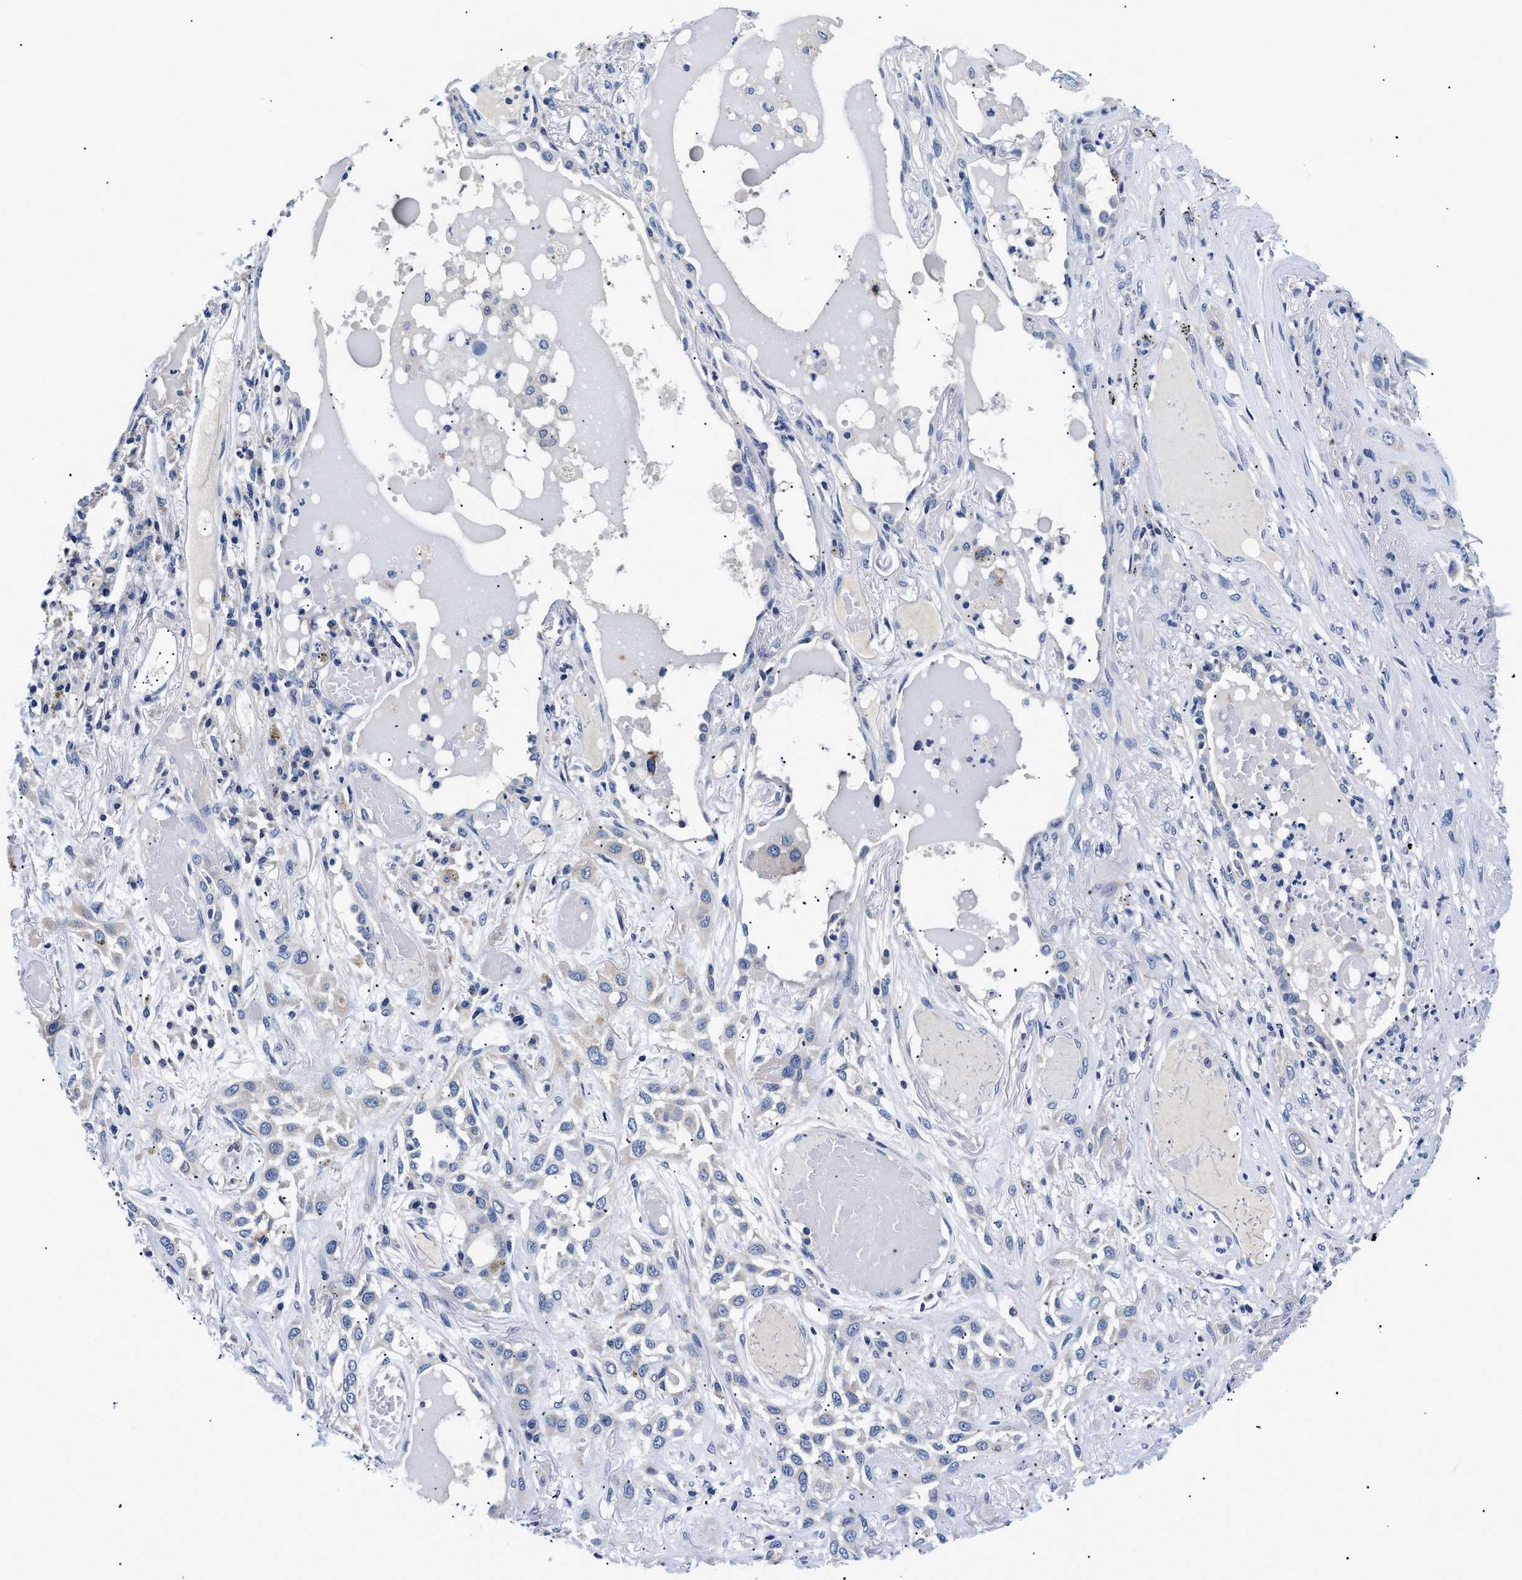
{"staining": {"intensity": "negative", "quantity": "none", "location": "none"}, "tissue": "lung cancer", "cell_type": "Tumor cells", "image_type": "cancer", "snomed": [{"axis": "morphology", "description": "Squamous cell carcinoma, NOS"}, {"axis": "topography", "description": "Lung"}], "caption": "High power microscopy micrograph of an immunohistochemistry photomicrograph of squamous cell carcinoma (lung), revealing no significant expression in tumor cells. (DAB immunohistochemistry with hematoxylin counter stain).", "gene": "MEA1", "patient": {"sex": "male", "age": 71}}